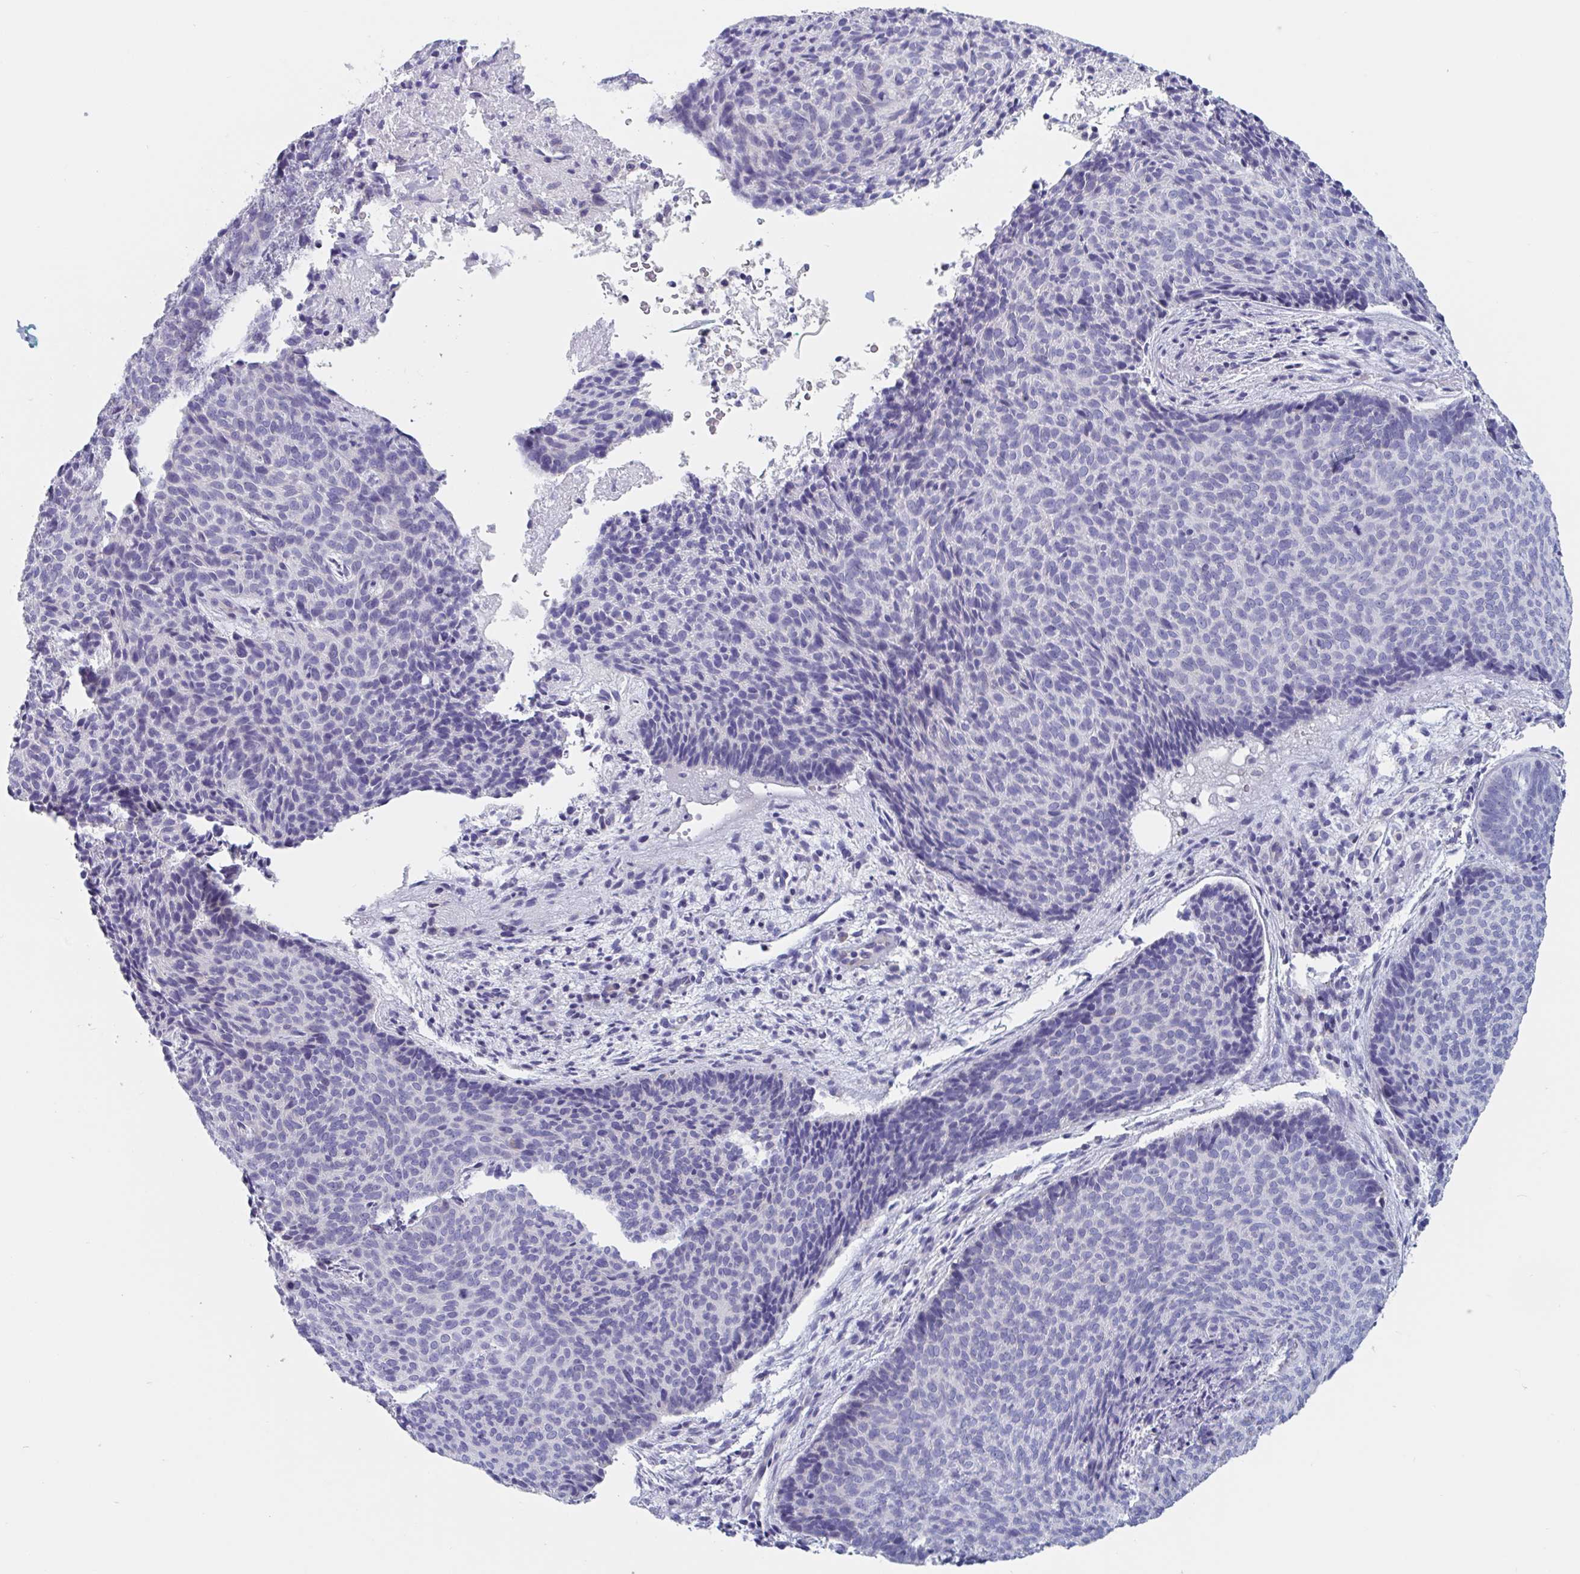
{"staining": {"intensity": "negative", "quantity": "none", "location": "none"}, "tissue": "skin cancer", "cell_type": "Tumor cells", "image_type": "cancer", "snomed": [{"axis": "morphology", "description": "Basal cell carcinoma"}, {"axis": "topography", "description": "Skin"}, {"axis": "topography", "description": "Skin of head"}], "caption": "A micrograph of skin cancer (basal cell carcinoma) stained for a protein demonstrates no brown staining in tumor cells. (DAB (3,3'-diaminobenzidine) IHC, high magnification).", "gene": "ABHD16A", "patient": {"sex": "female", "age": 92}}